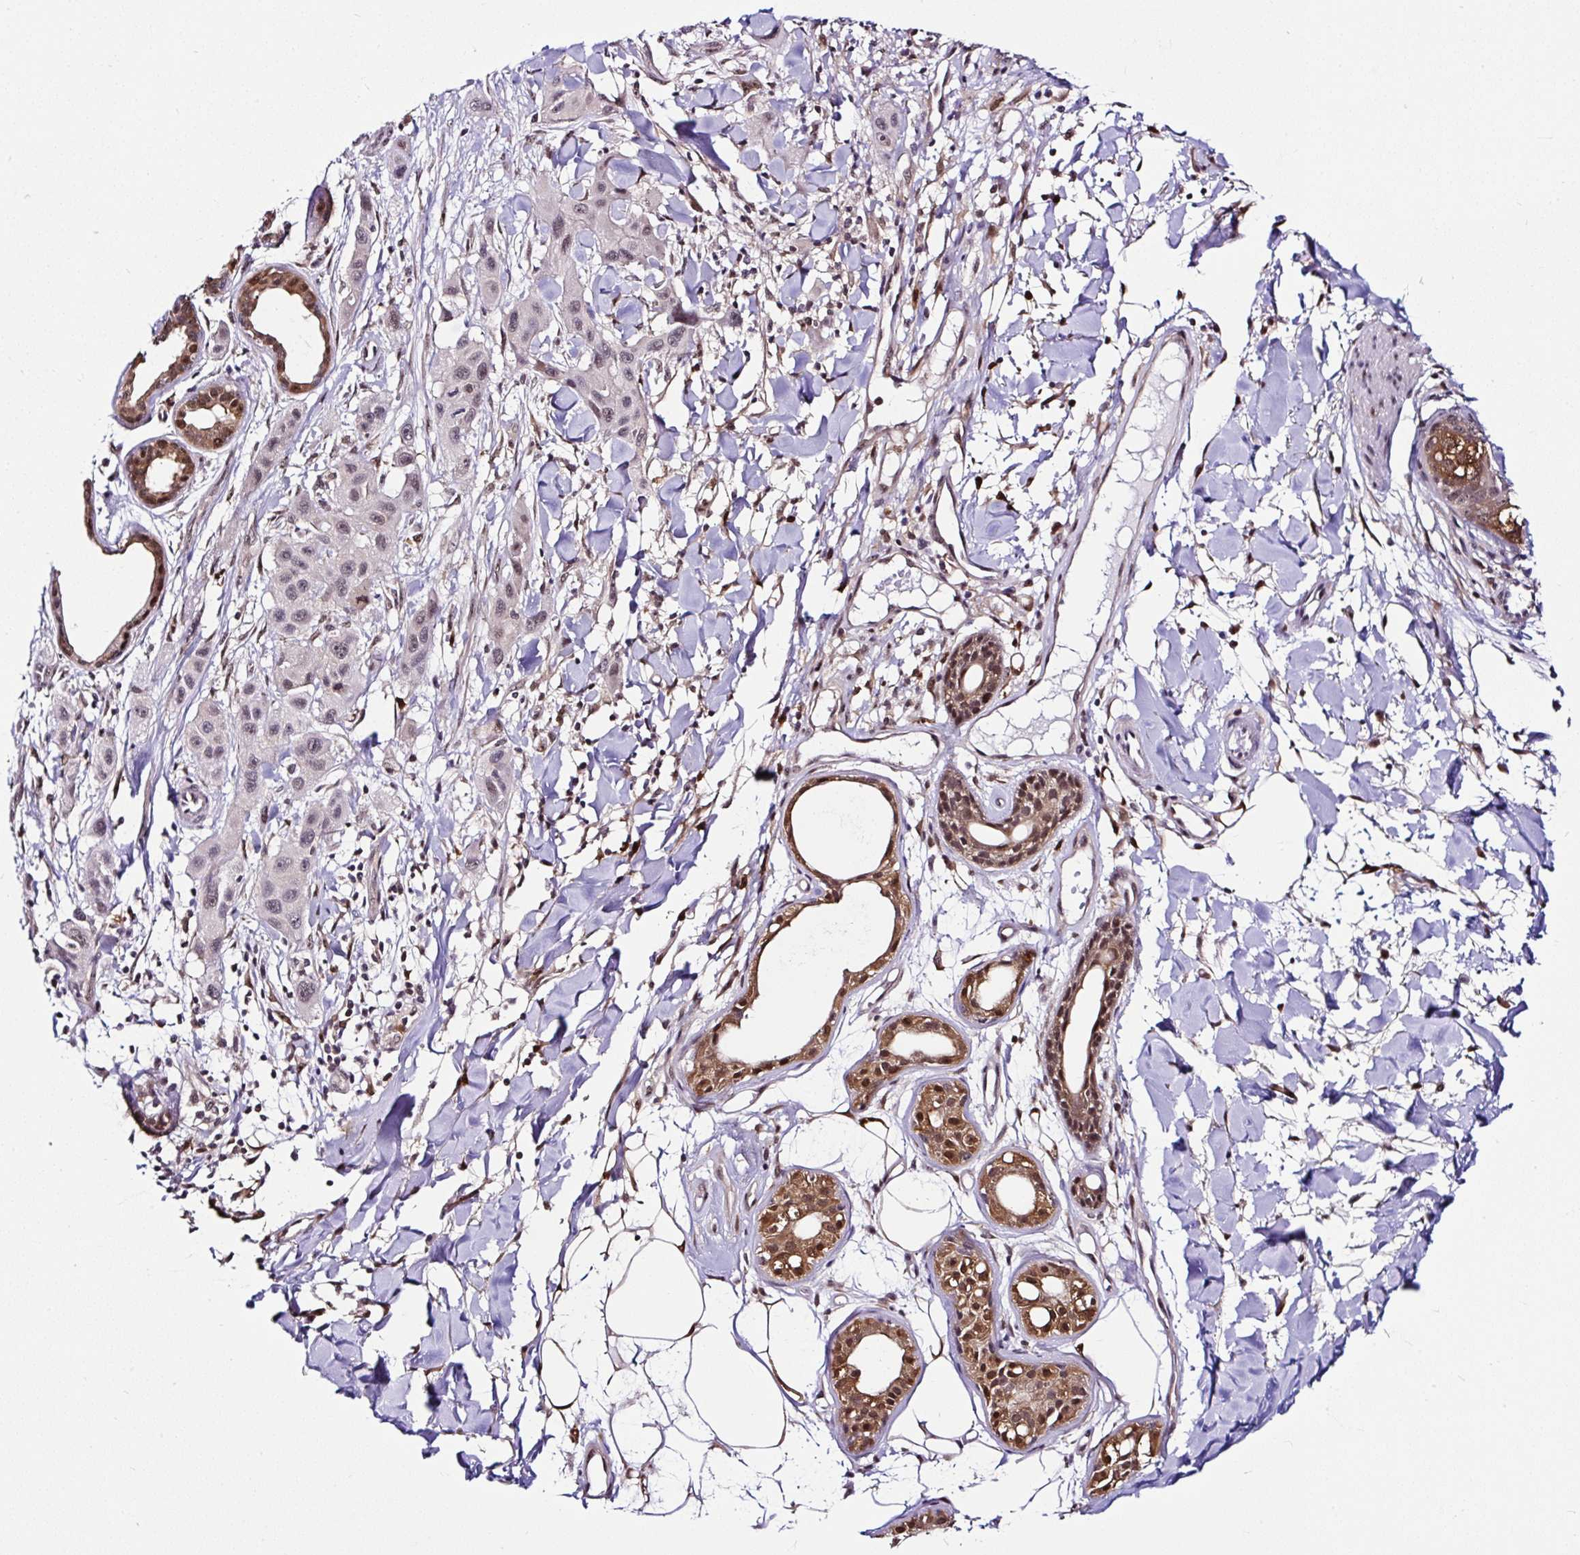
{"staining": {"intensity": "weak", "quantity": "25%-75%", "location": "nuclear"}, "tissue": "skin cancer", "cell_type": "Tumor cells", "image_type": "cancer", "snomed": [{"axis": "morphology", "description": "Squamous cell carcinoma, NOS"}, {"axis": "topography", "description": "Skin"}], "caption": "High-power microscopy captured an IHC micrograph of skin cancer, revealing weak nuclear positivity in about 25%-75% of tumor cells. The staining was performed using DAB (3,3'-diaminobenzidine) to visualize the protein expression in brown, while the nuclei were stained in blue with hematoxylin (Magnification: 20x).", "gene": "PIN4", "patient": {"sex": "male", "age": 63}}